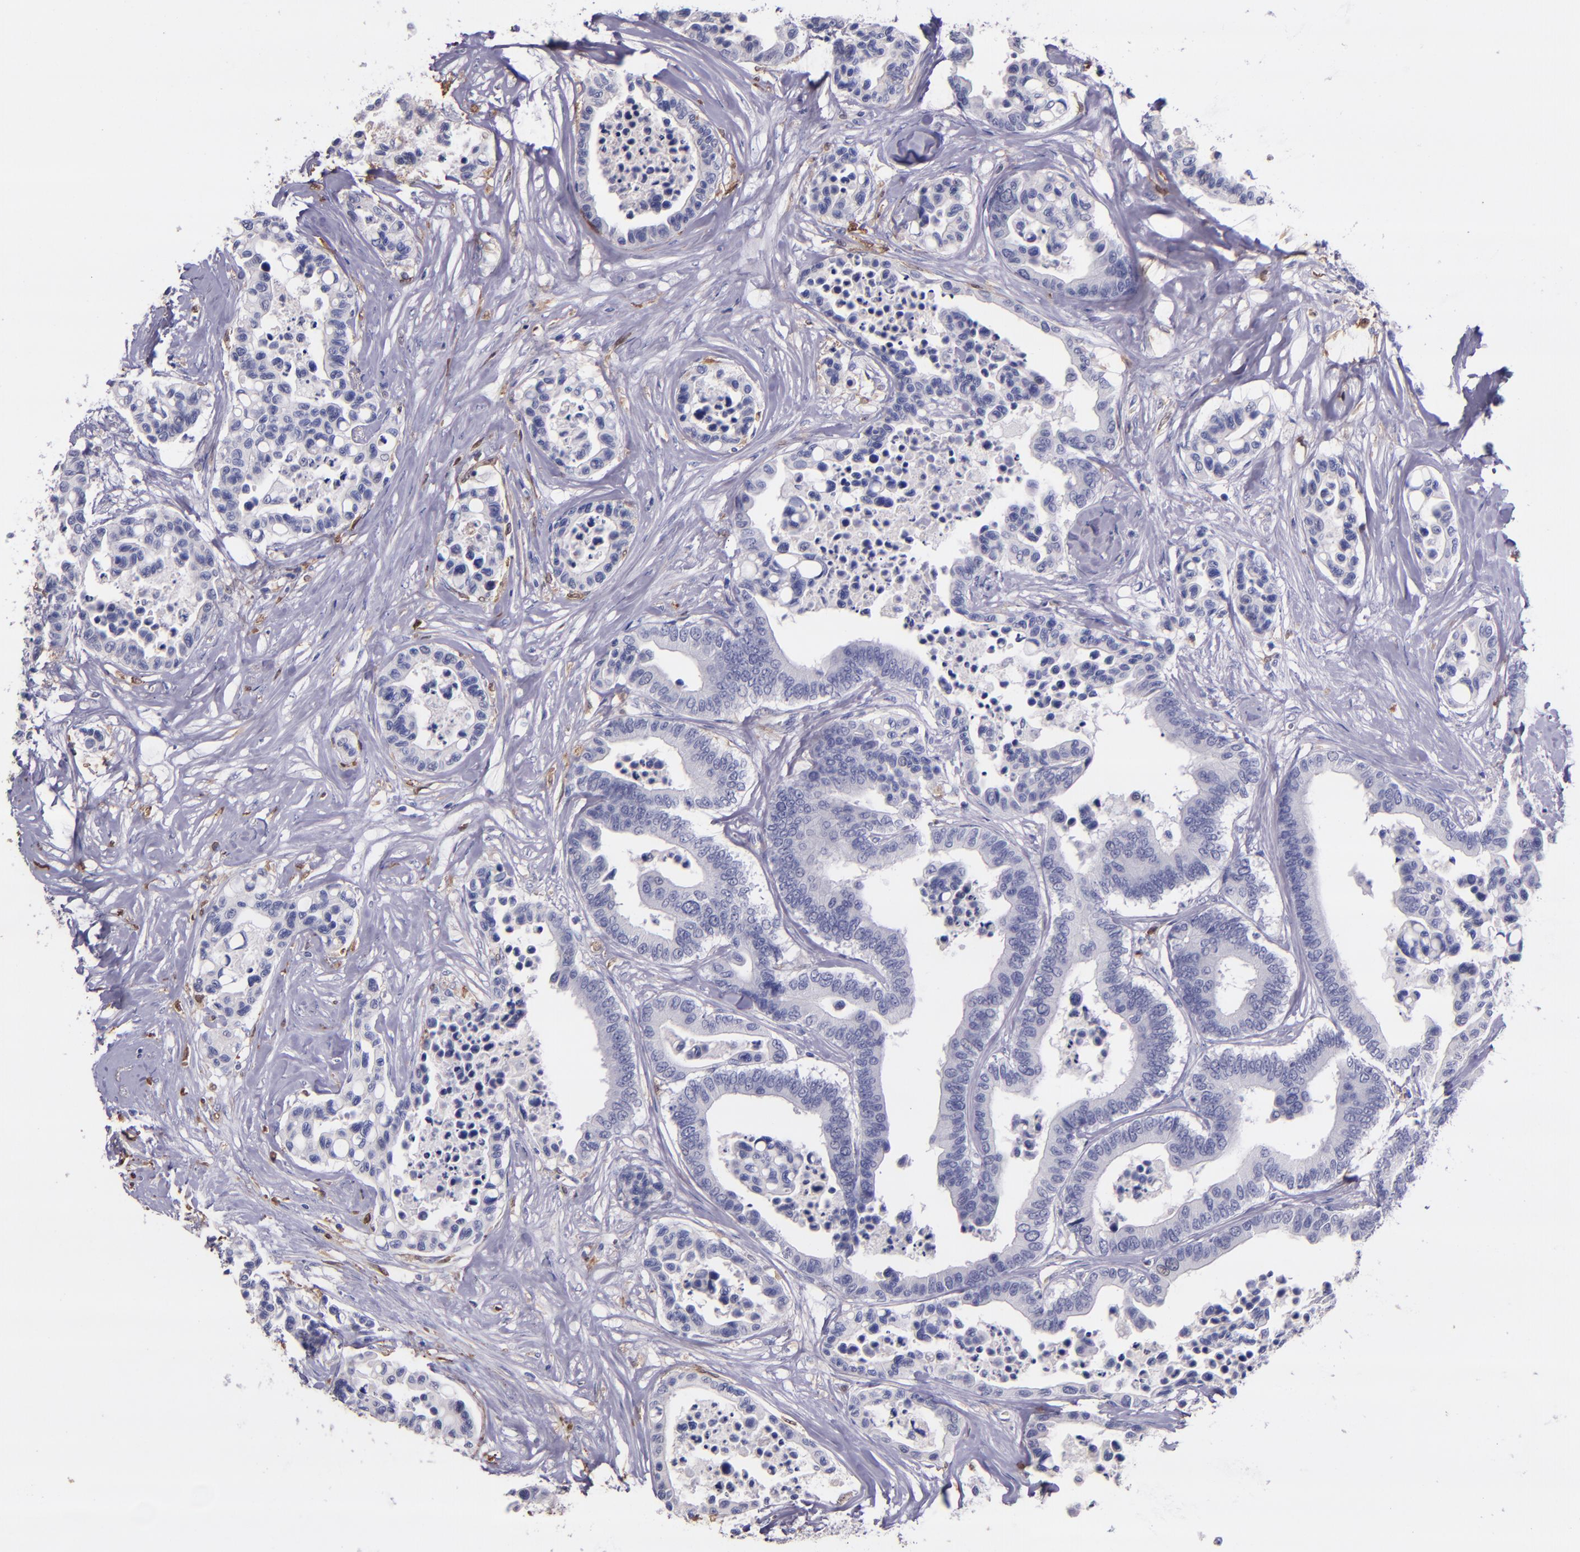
{"staining": {"intensity": "negative", "quantity": "none", "location": "none"}, "tissue": "colorectal cancer", "cell_type": "Tumor cells", "image_type": "cancer", "snomed": [{"axis": "morphology", "description": "Adenocarcinoma, NOS"}, {"axis": "topography", "description": "Colon"}], "caption": "Tumor cells are negative for protein expression in human colorectal cancer.", "gene": "F13A1", "patient": {"sex": "male", "age": 82}}